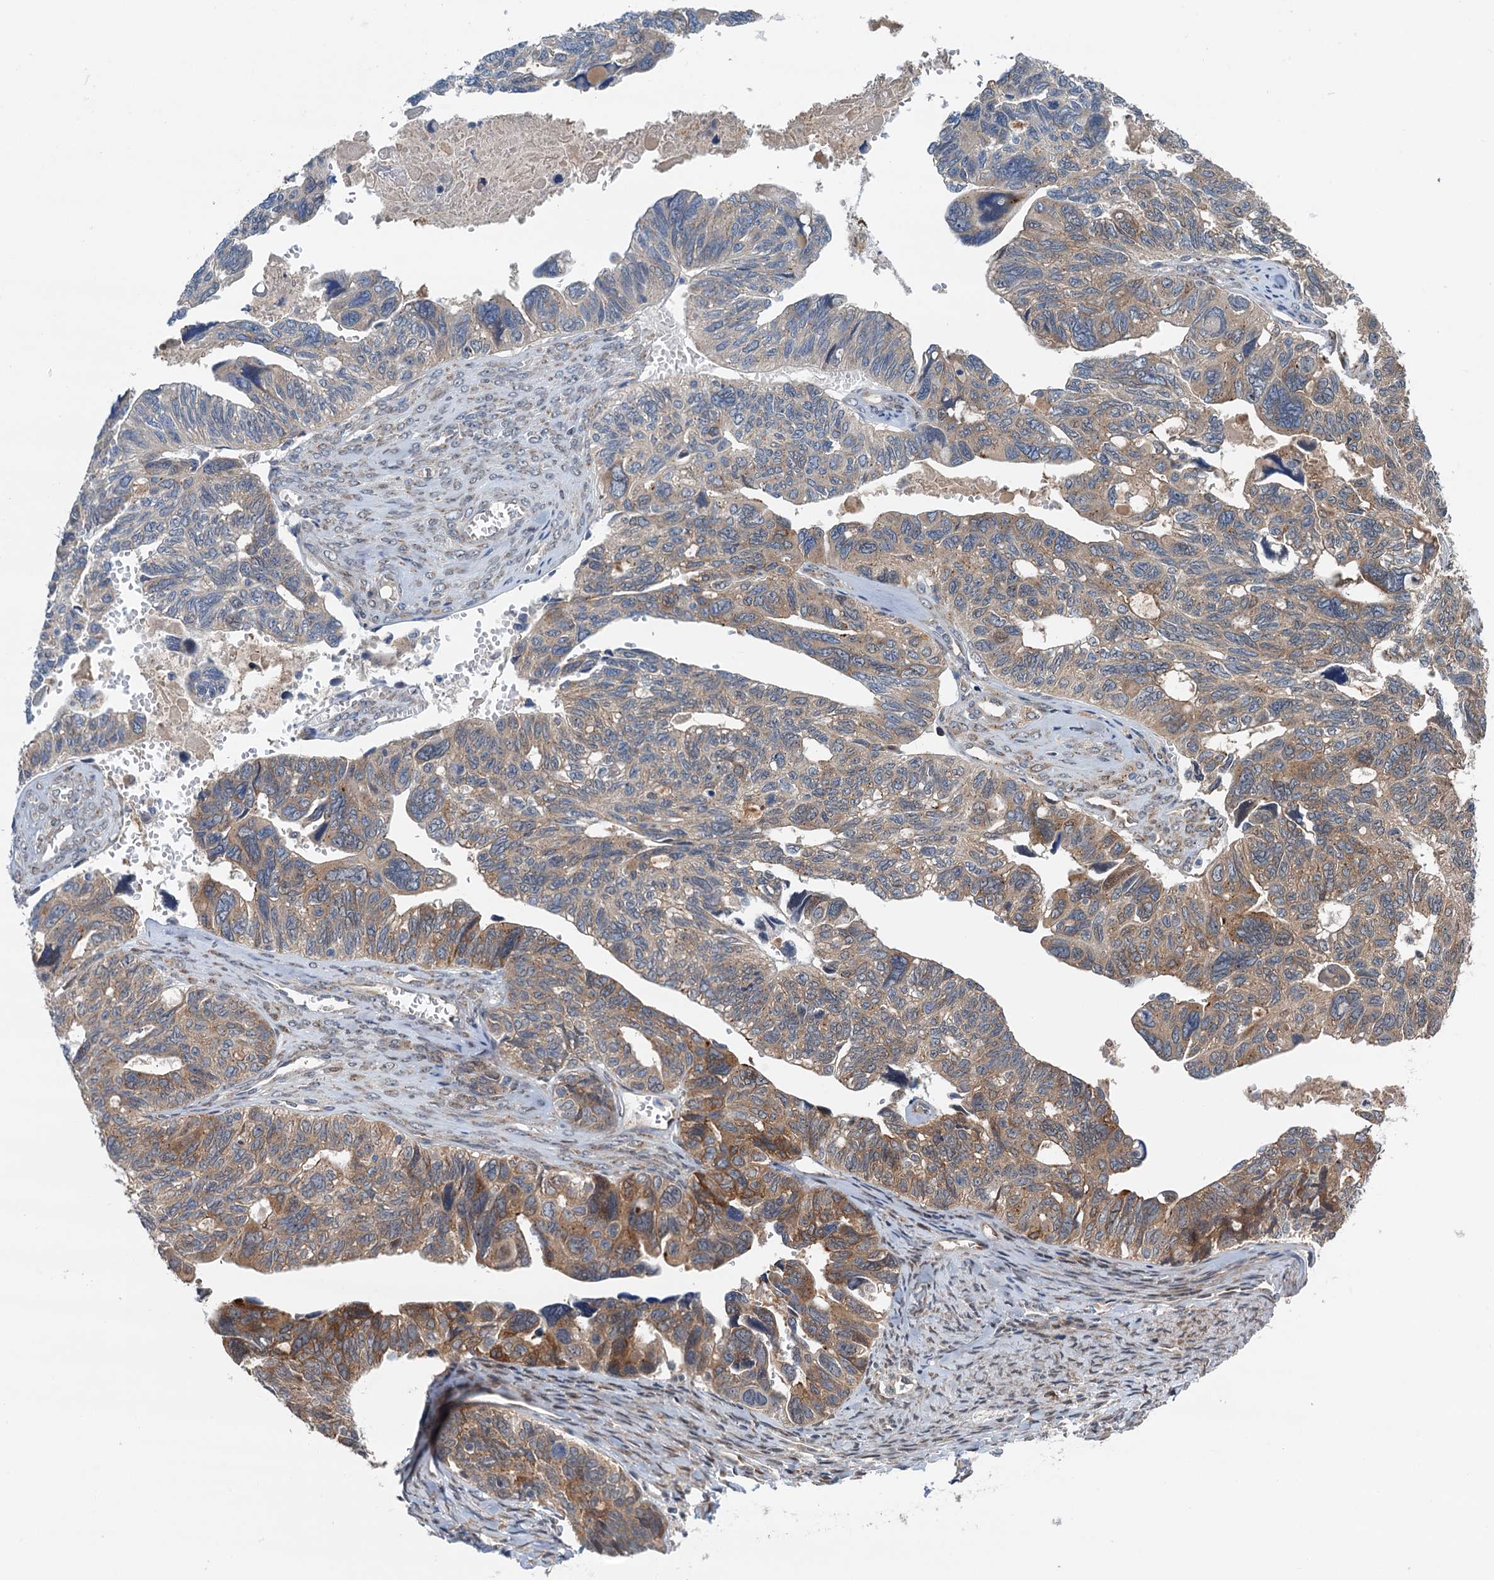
{"staining": {"intensity": "moderate", "quantity": "25%-75%", "location": "cytoplasmic/membranous"}, "tissue": "ovarian cancer", "cell_type": "Tumor cells", "image_type": "cancer", "snomed": [{"axis": "morphology", "description": "Cystadenocarcinoma, serous, NOS"}, {"axis": "topography", "description": "Ovary"}], "caption": "Immunohistochemical staining of human ovarian cancer (serous cystadenocarcinoma) reveals moderate cytoplasmic/membranous protein expression in about 25%-75% of tumor cells.", "gene": "DYNC2I2", "patient": {"sex": "female", "age": 79}}